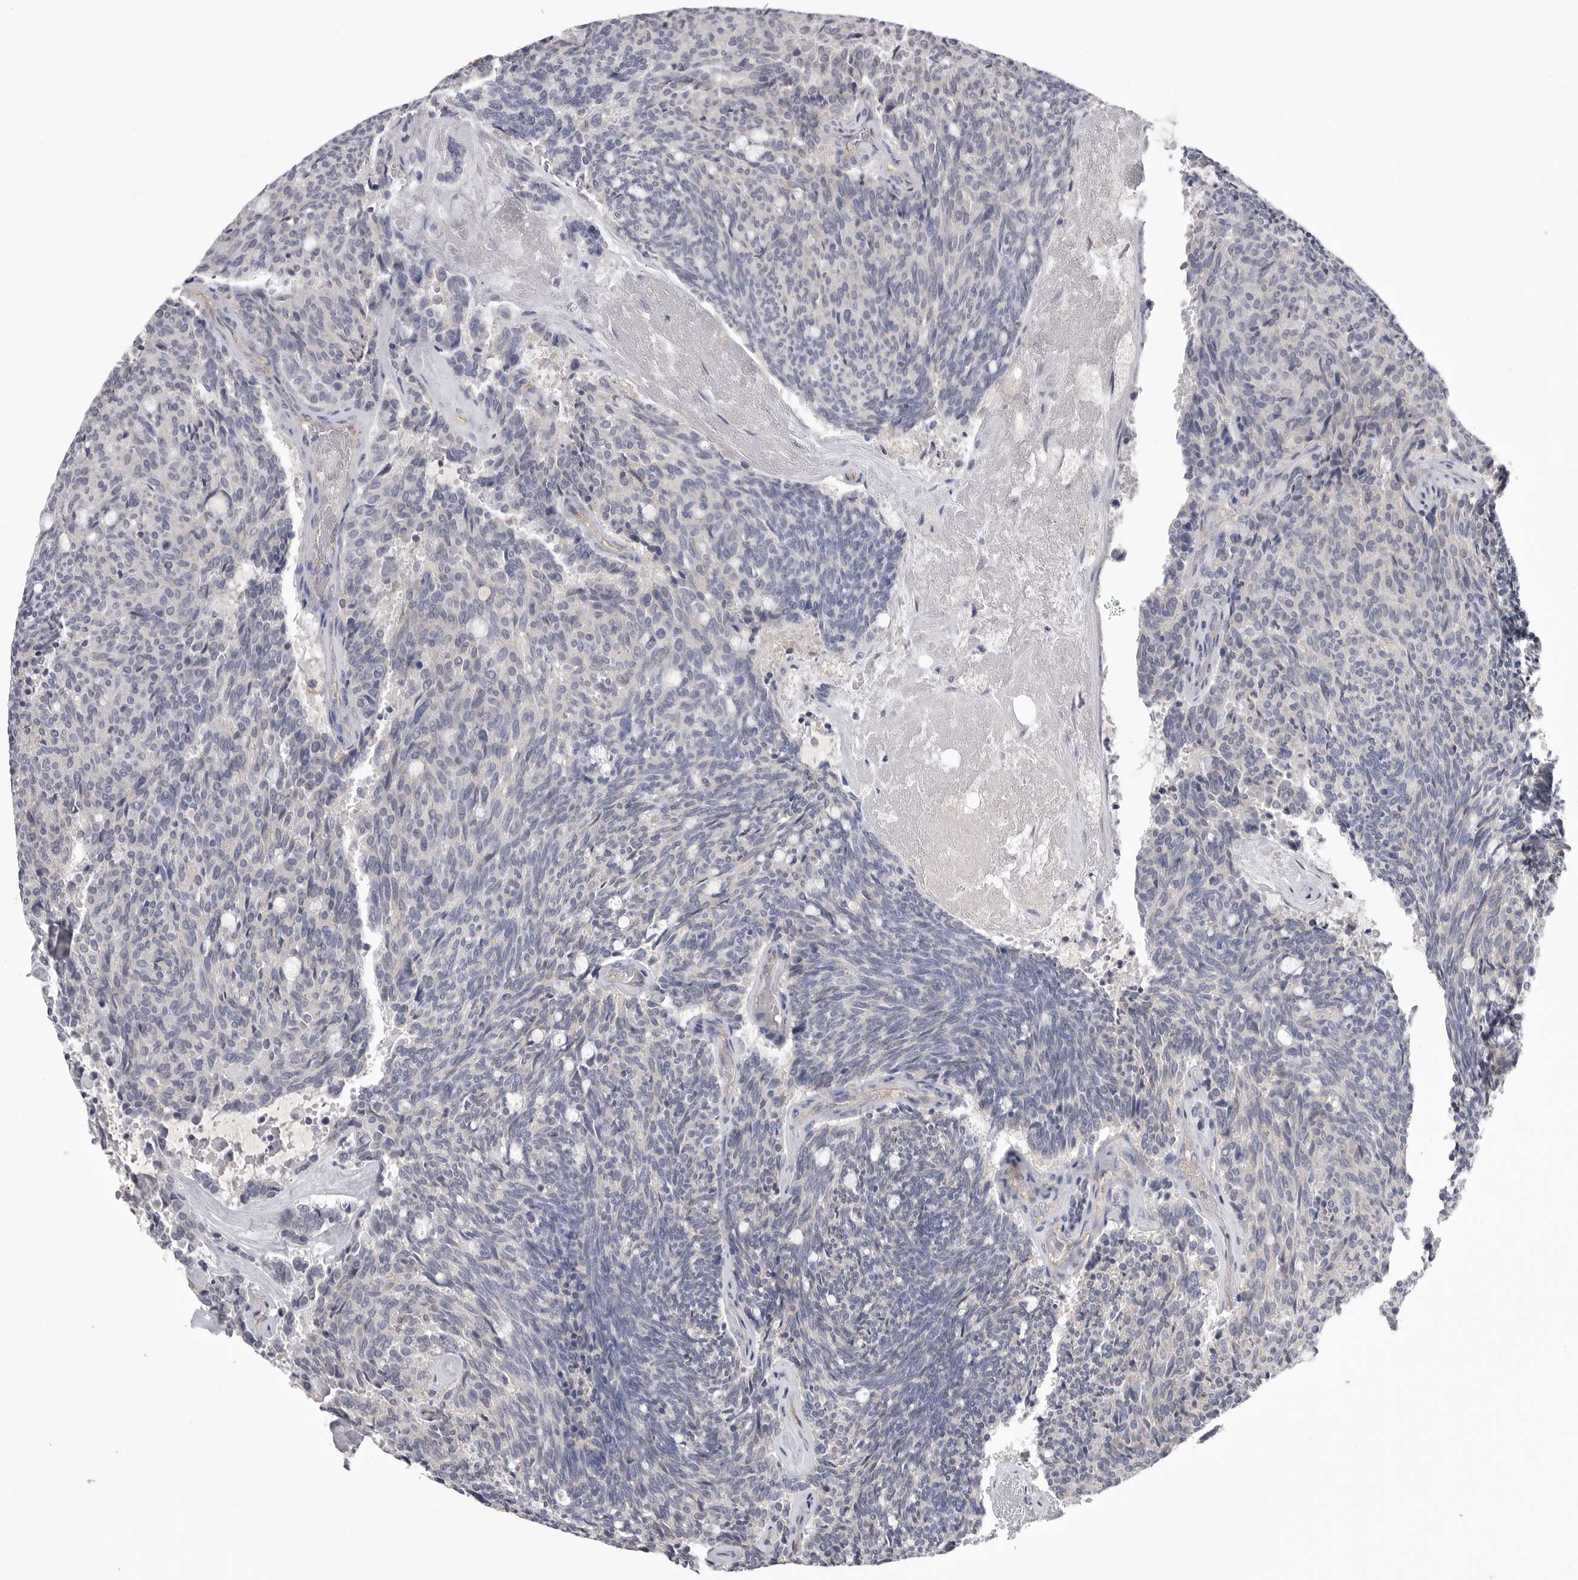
{"staining": {"intensity": "negative", "quantity": "none", "location": "none"}, "tissue": "carcinoid", "cell_type": "Tumor cells", "image_type": "cancer", "snomed": [{"axis": "morphology", "description": "Carcinoid, malignant, NOS"}, {"axis": "topography", "description": "Pancreas"}], "caption": "The histopathology image reveals no staining of tumor cells in carcinoid (malignant).", "gene": "NECTIN2", "patient": {"sex": "female", "age": 54}}